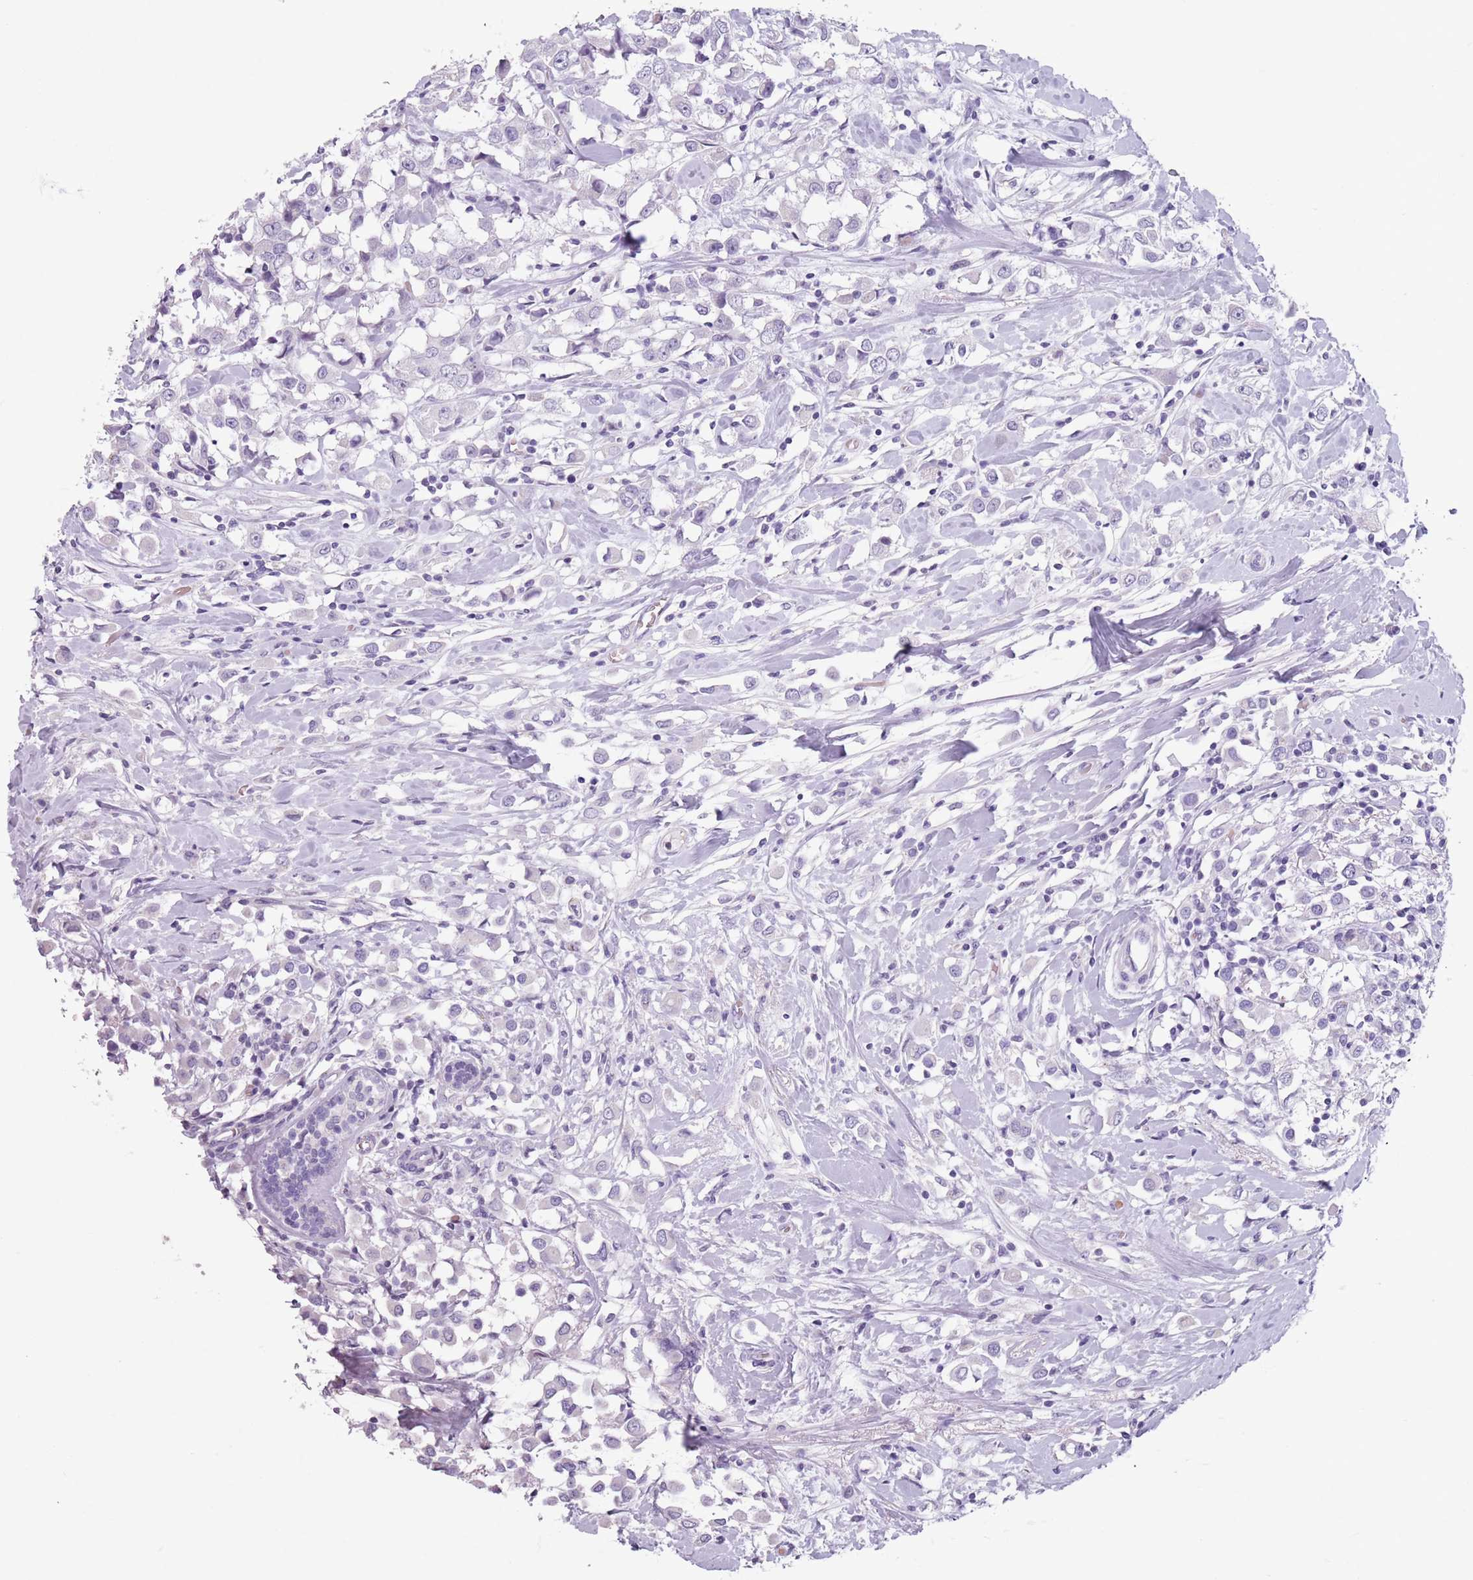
{"staining": {"intensity": "negative", "quantity": "none", "location": "none"}, "tissue": "breast cancer", "cell_type": "Tumor cells", "image_type": "cancer", "snomed": [{"axis": "morphology", "description": "Duct carcinoma"}, {"axis": "topography", "description": "Breast"}], "caption": "Micrograph shows no significant protein positivity in tumor cells of breast cancer (infiltrating ductal carcinoma).", "gene": "SPESP1", "patient": {"sex": "female", "age": 61}}